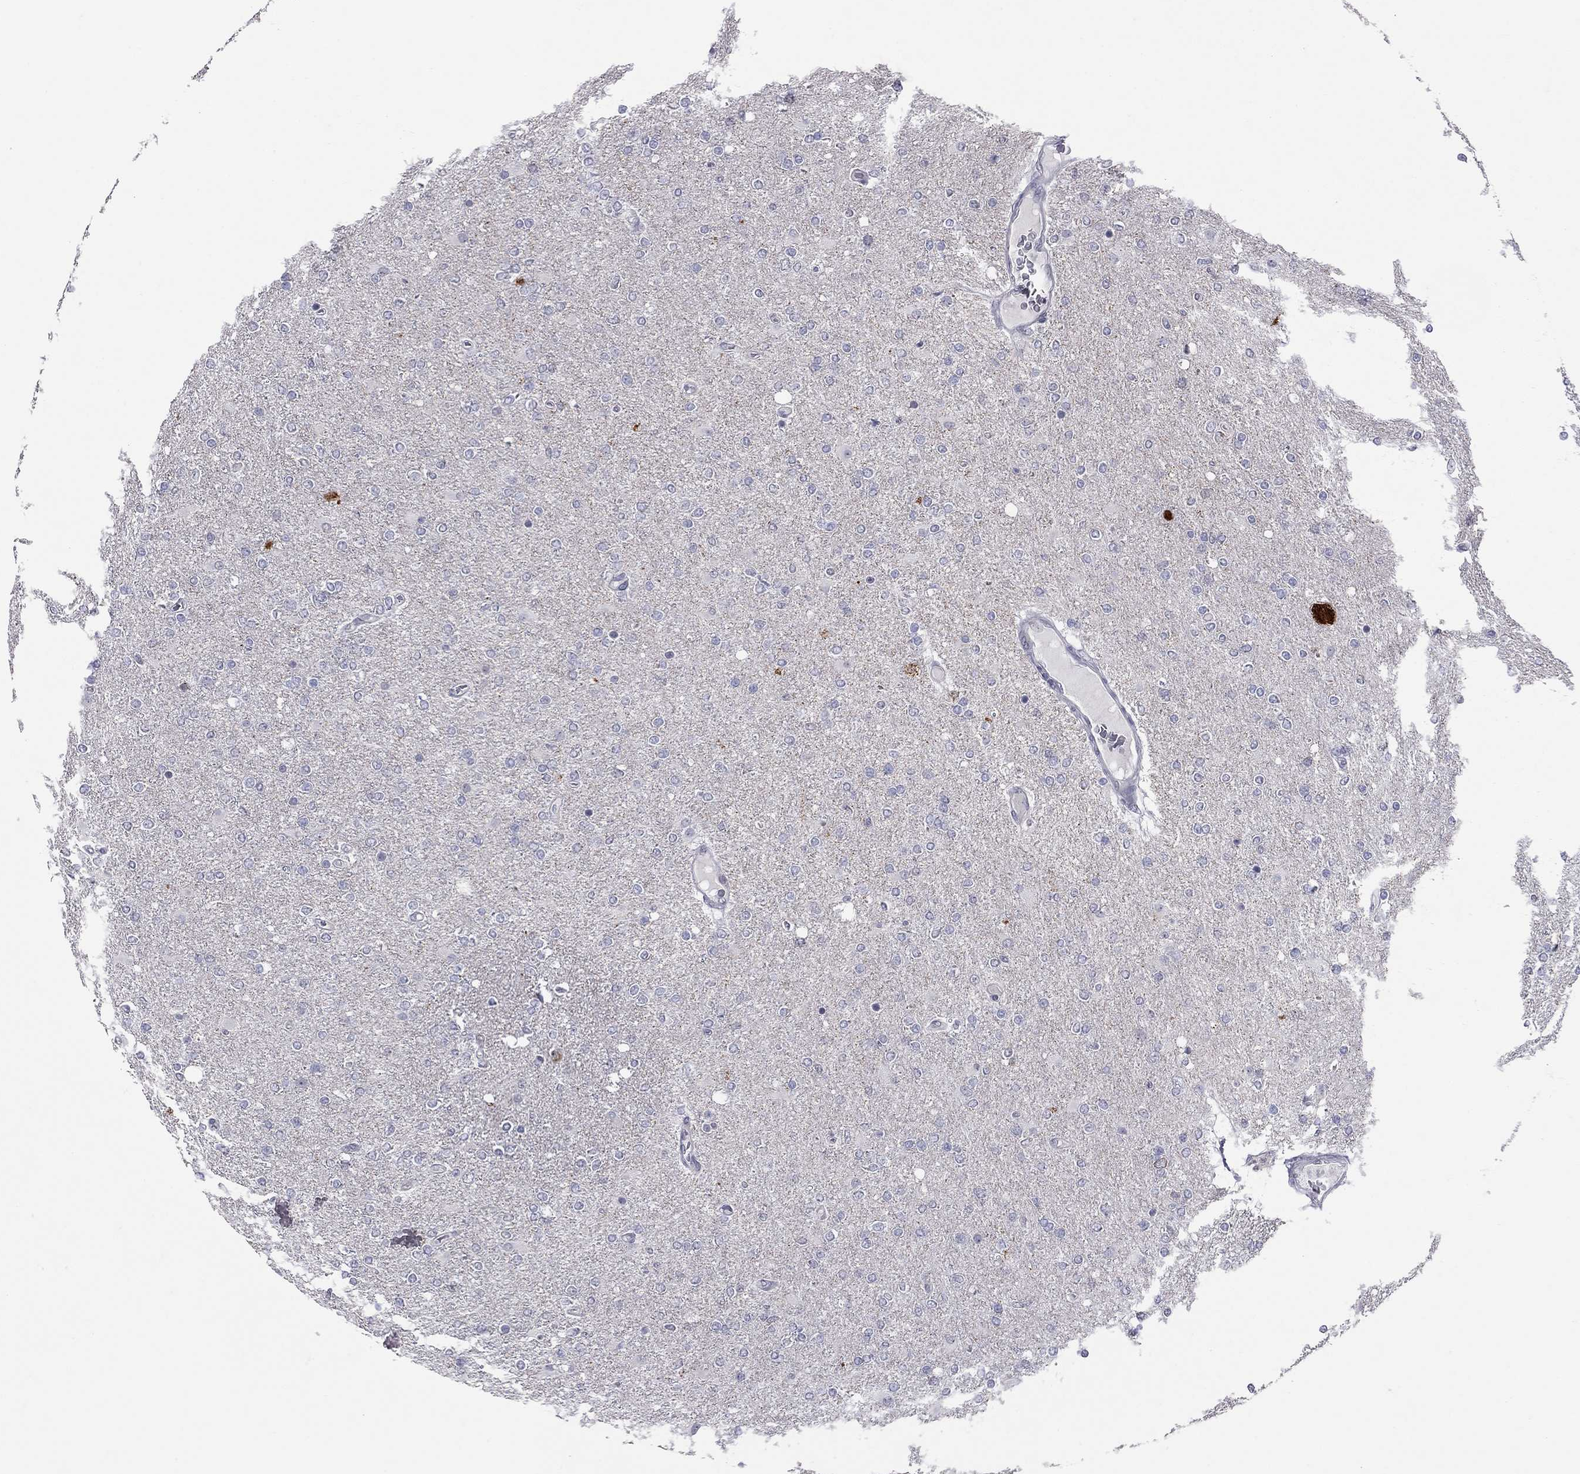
{"staining": {"intensity": "negative", "quantity": "none", "location": "none"}, "tissue": "glioma", "cell_type": "Tumor cells", "image_type": "cancer", "snomed": [{"axis": "morphology", "description": "Glioma, malignant, High grade"}, {"axis": "topography", "description": "Cerebral cortex"}], "caption": "There is no significant positivity in tumor cells of malignant high-grade glioma.", "gene": "SHOC2", "patient": {"sex": "male", "age": 70}}